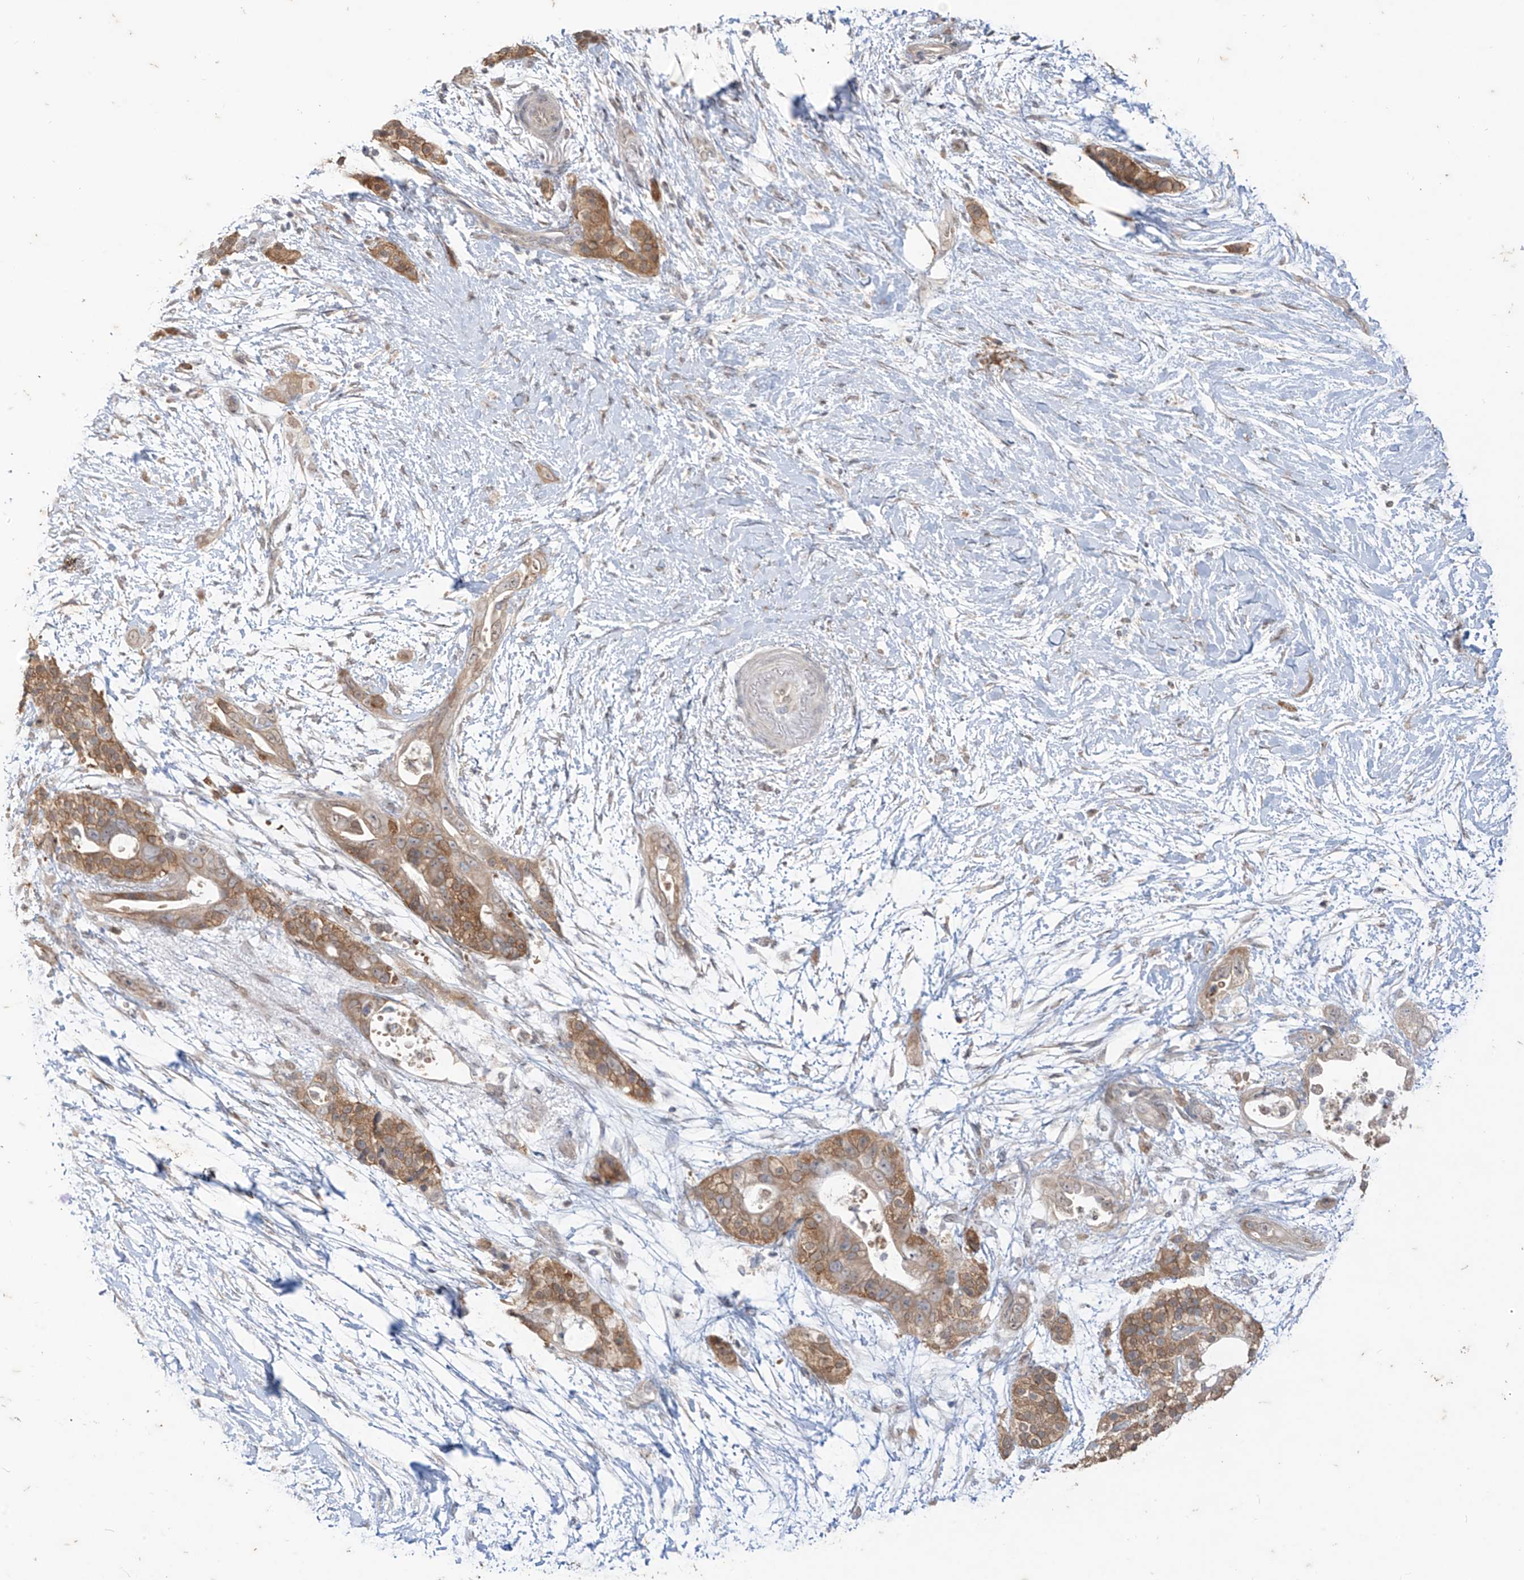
{"staining": {"intensity": "moderate", "quantity": ">75%", "location": "cytoplasmic/membranous"}, "tissue": "pancreatic cancer", "cell_type": "Tumor cells", "image_type": "cancer", "snomed": [{"axis": "morphology", "description": "Adenocarcinoma, NOS"}, {"axis": "topography", "description": "Pancreas"}], "caption": "Immunohistochemical staining of human pancreatic adenocarcinoma reveals medium levels of moderate cytoplasmic/membranous protein positivity in approximately >75% of tumor cells. (DAB (3,3'-diaminobenzidine) = brown stain, brightfield microscopy at high magnification).", "gene": "MTUS2", "patient": {"sex": "male", "age": 53}}